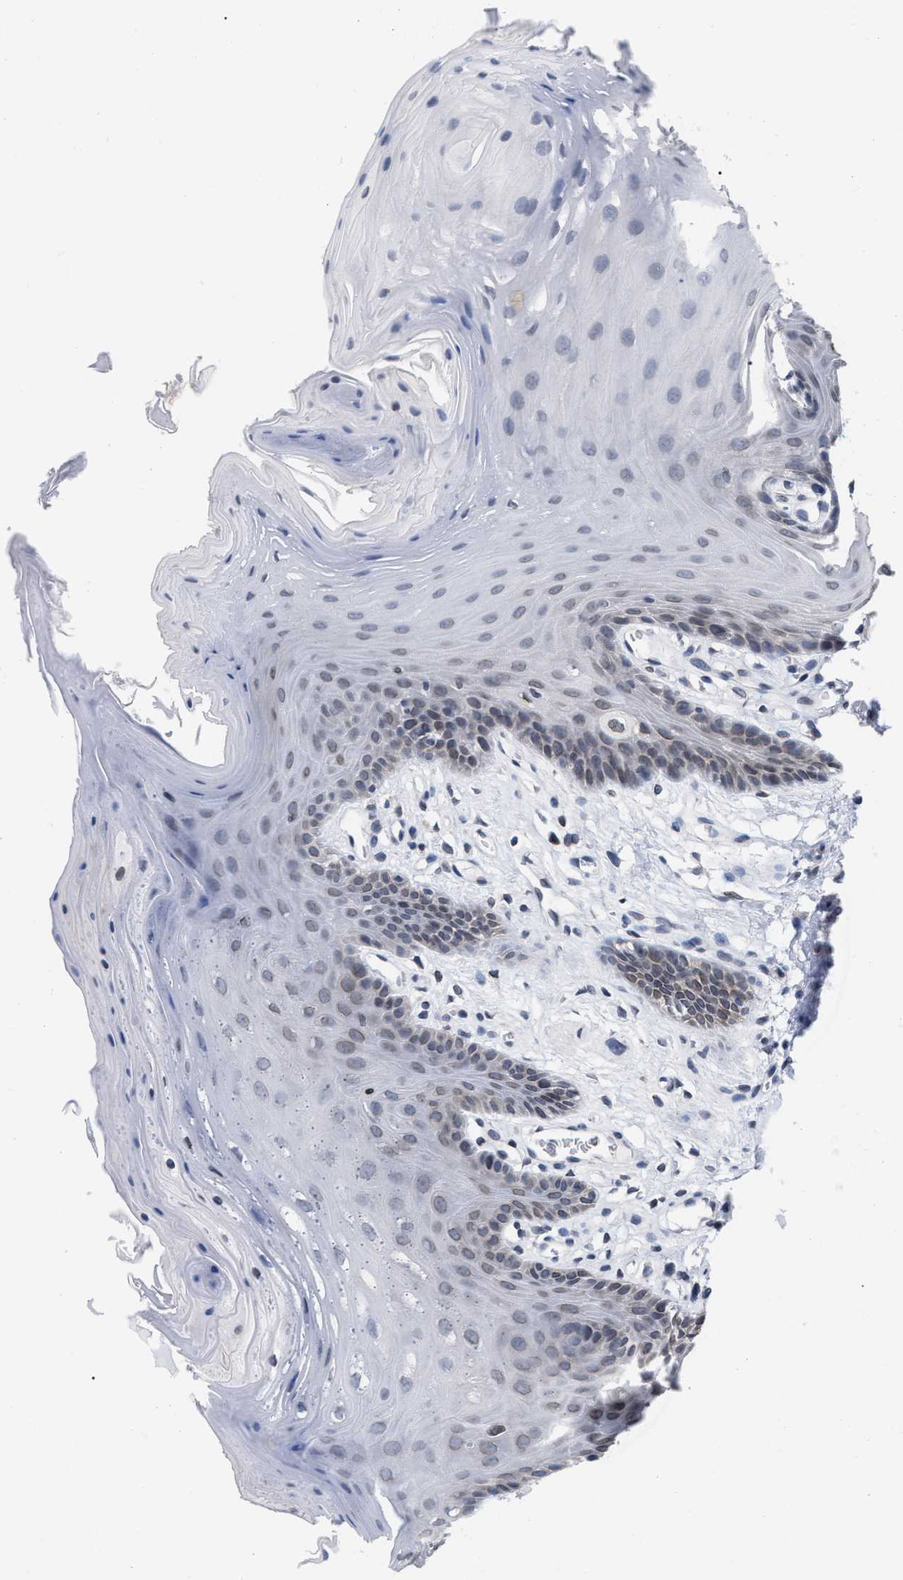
{"staining": {"intensity": "moderate", "quantity": "<25%", "location": "cytoplasmic/membranous,nuclear"}, "tissue": "oral mucosa", "cell_type": "Squamous epithelial cells", "image_type": "normal", "snomed": [{"axis": "morphology", "description": "Normal tissue, NOS"}, {"axis": "morphology", "description": "Squamous cell carcinoma, NOS"}, {"axis": "topography", "description": "Oral tissue"}, {"axis": "topography", "description": "Head-Neck"}], "caption": "Protein expression analysis of unremarkable oral mucosa demonstrates moderate cytoplasmic/membranous,nuclear staining in approximately <25% of squamous epithelial cells. (Brightfield microscopy of DAB IHC at high magnification).", "gene": "TPR", "patient": {"sex": "male", "age": 71}}